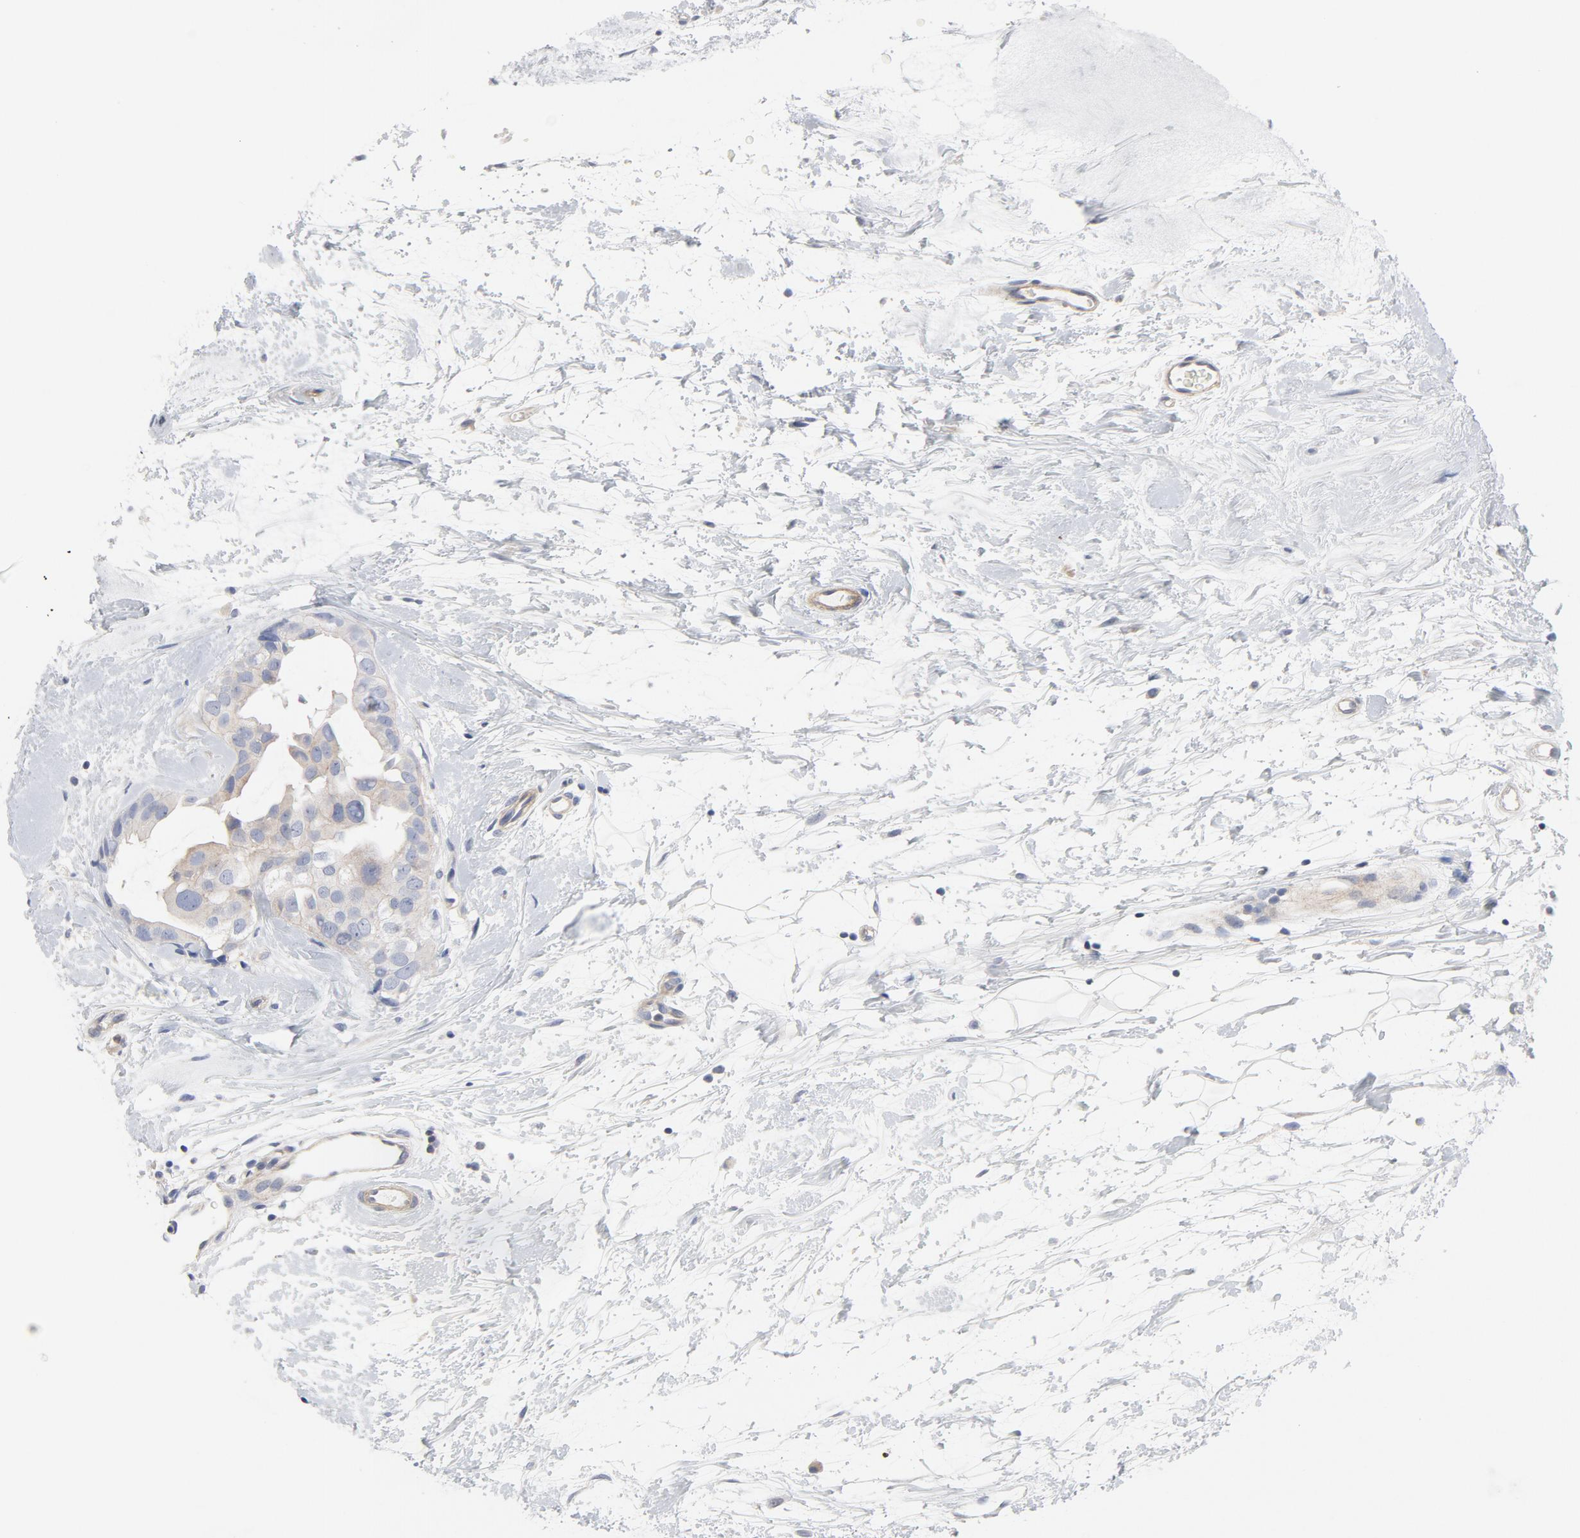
{"staining": {"intensity": "weak", "quantity": ">75%", "location": "cytoplasmic/membranous"}, "tissue": "breast cancer", "cell_type": "Tumor cells", "image_type": "cancer", "snomed": [{"axis": "morphology", "description": "Duct carcinoma"}, {"axis": "topography", "description": "Breast"}], "caption": "High-magnification brightfield microscopy of breast cancer stained with DAB (3,3'-diaminobenzidine) (brown) and counterstained with hematoxylin (blue). tumor cells exhibit weak cytoplasmic/membranous expression is appreciated in approximately>75% of cells.", "gene": "ROCK1", "patient": {"sex": "female", "age": 40}}